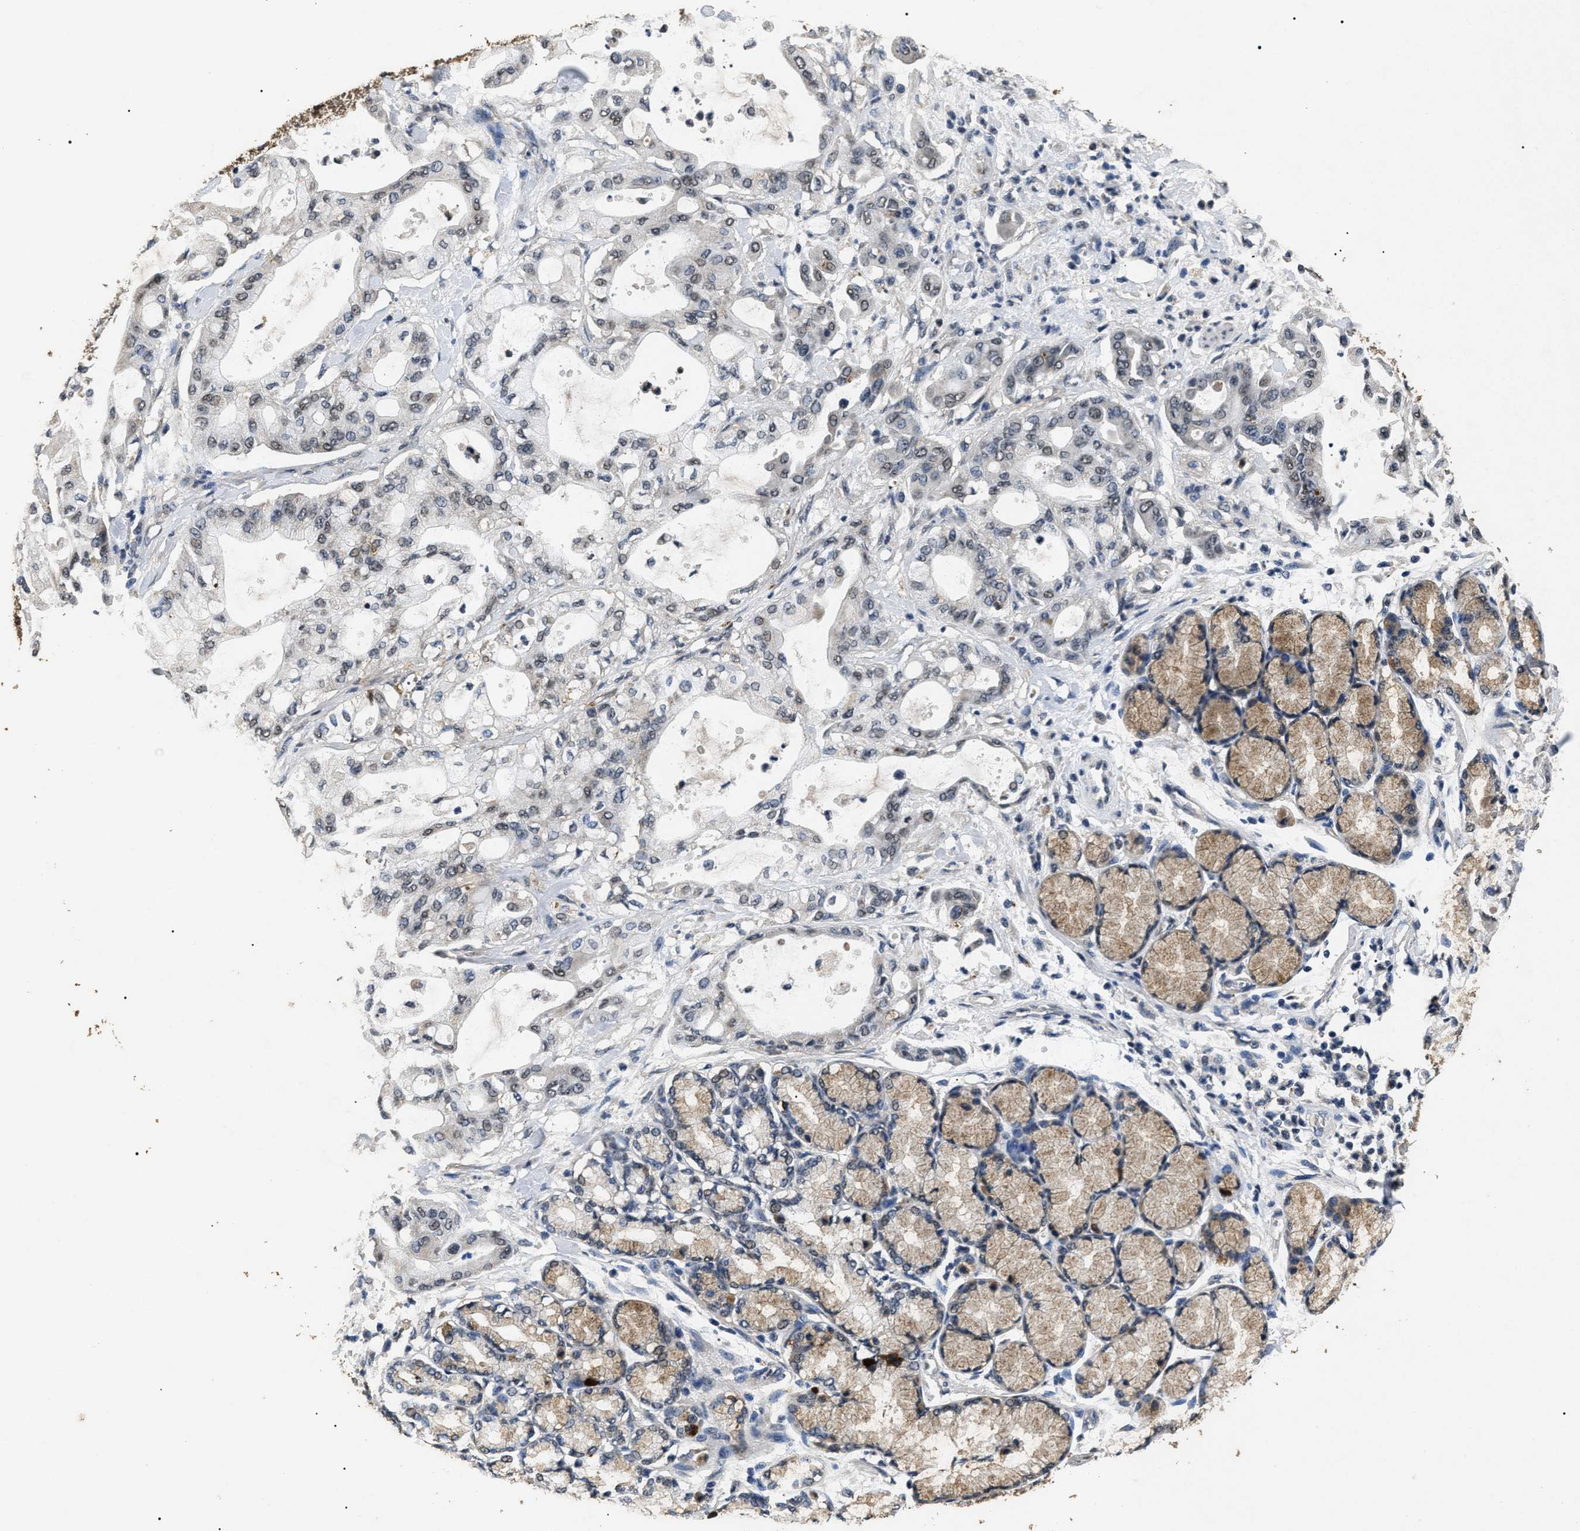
{"staining": {"intensity": "negative", "quantity": "none", "location": "none"}, "tissue": "pancreatic cancer", "cell_type": "Tumor cells", "image_type": "cancer", "snomed": [{"axis": "morphology", "description": "Adenocarcinoma, NOS"}, {"axis": "morphology", "description": "Adenocarcinoma, metastatic, NOS"}, {"axis": "topography", "description": "Lymph node"}, {"axis": "topography", "description": "Pancreas"}, {"axis": "topography", "description": "Duodenum"}], "caption": "Immunohistochemistry (IHC) image of neoplastic tissue: human pancreatic cancer stained with DAB shows no significant protein positivity in tumor cells.", "gene": "ANP32E", "patient": {"sex": "female", "age": 64}}